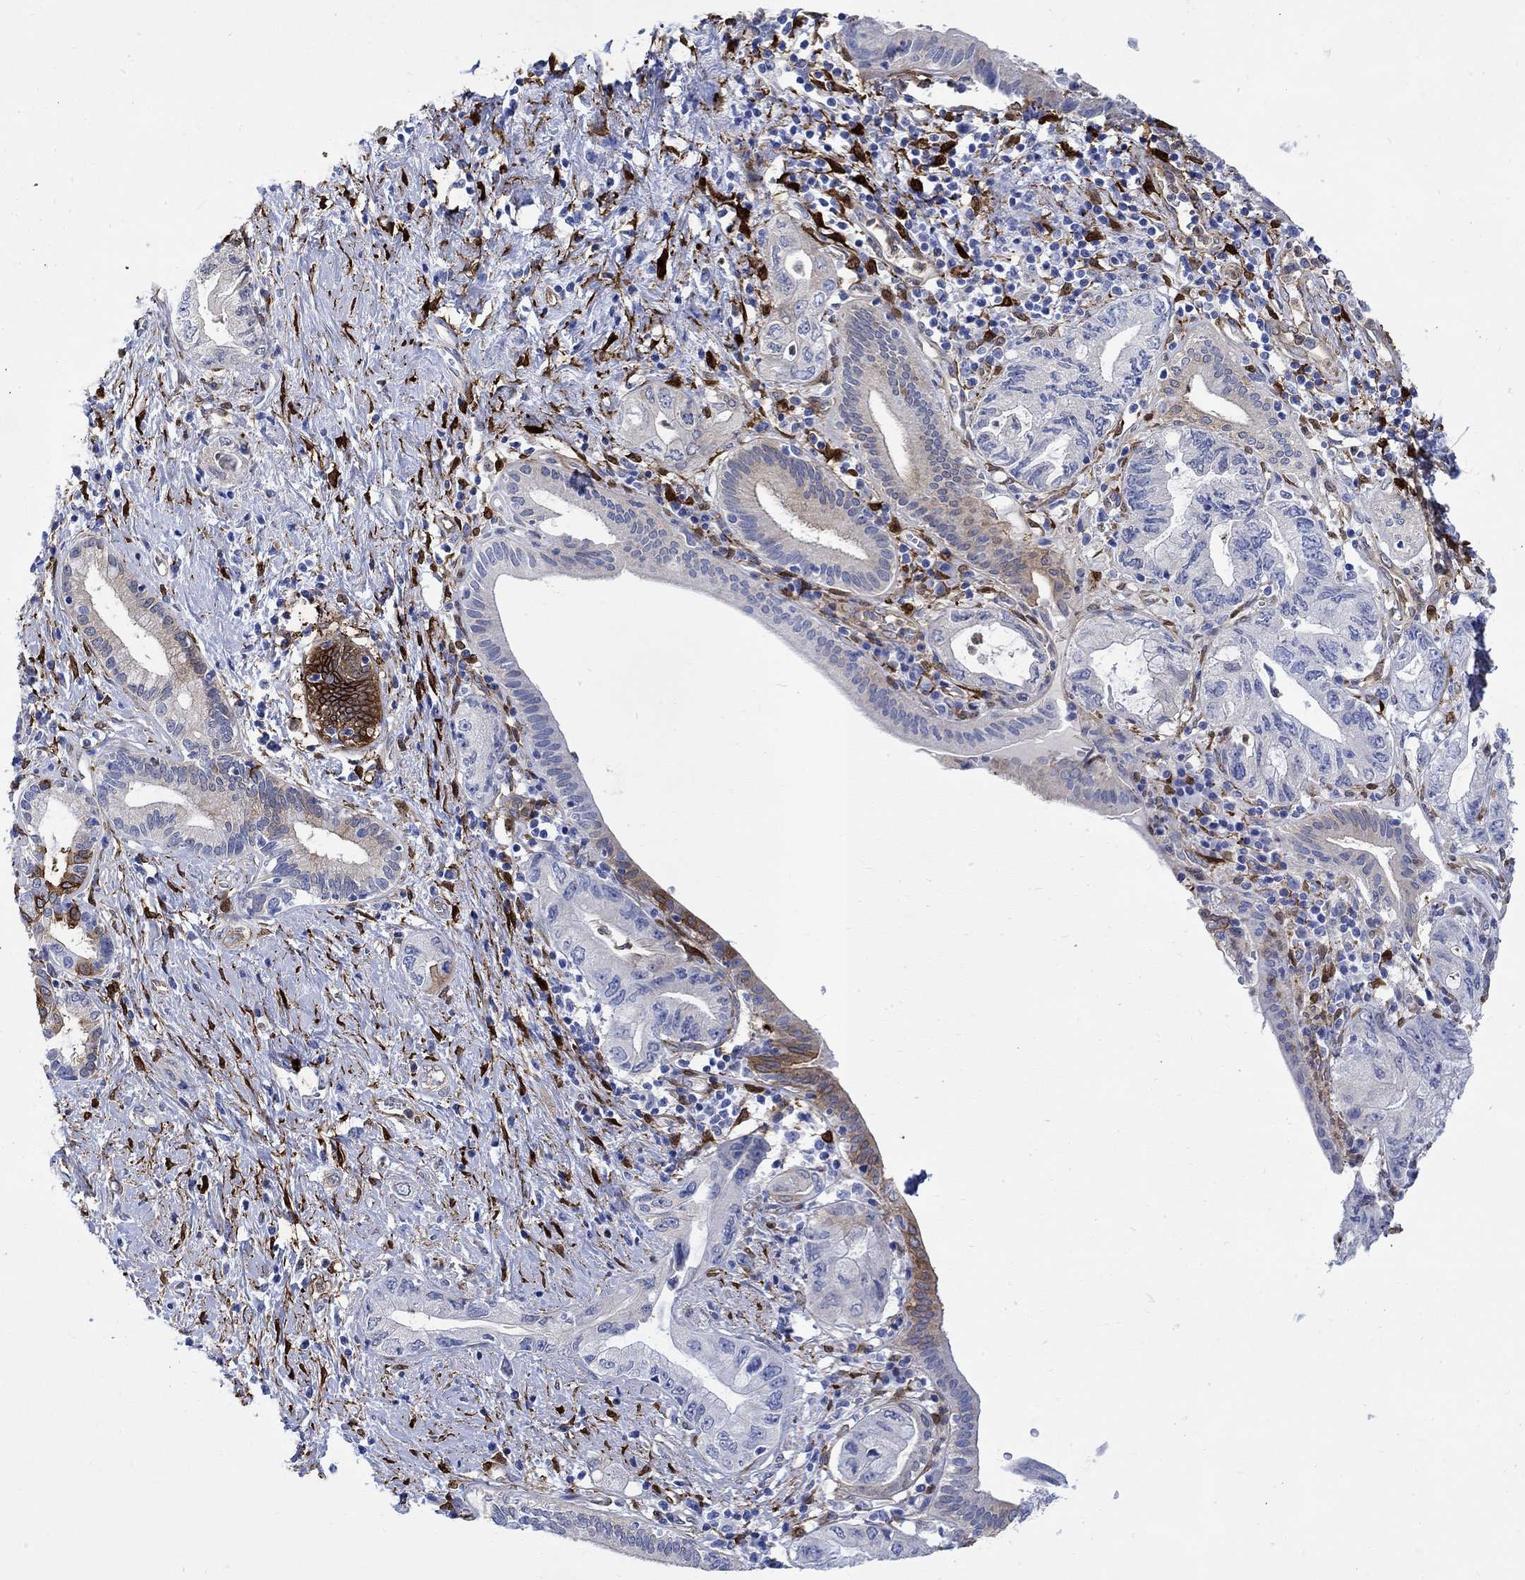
{"staining": {"intensity": "moderate", "quantity": "<25%", "location": "cytoplasmic/membranous"}, "tissue": "pancreatic cancer", "cell_type": "Tumor cells", "image_type": "cancer", "snomed": [{"axis": "morphology", "description": "Adenocarcinoma, NOS"}, {"axis": "topography", "description": "Pancreas"}], "caption": "Protein expression analysis of human pancreatic adenocarcinoma reveals moderate cytoplasmic/membranous expression in about <25% of tumor cells.", "gene": "TGM2", "patient": {"sex": "female", "age": 73}}